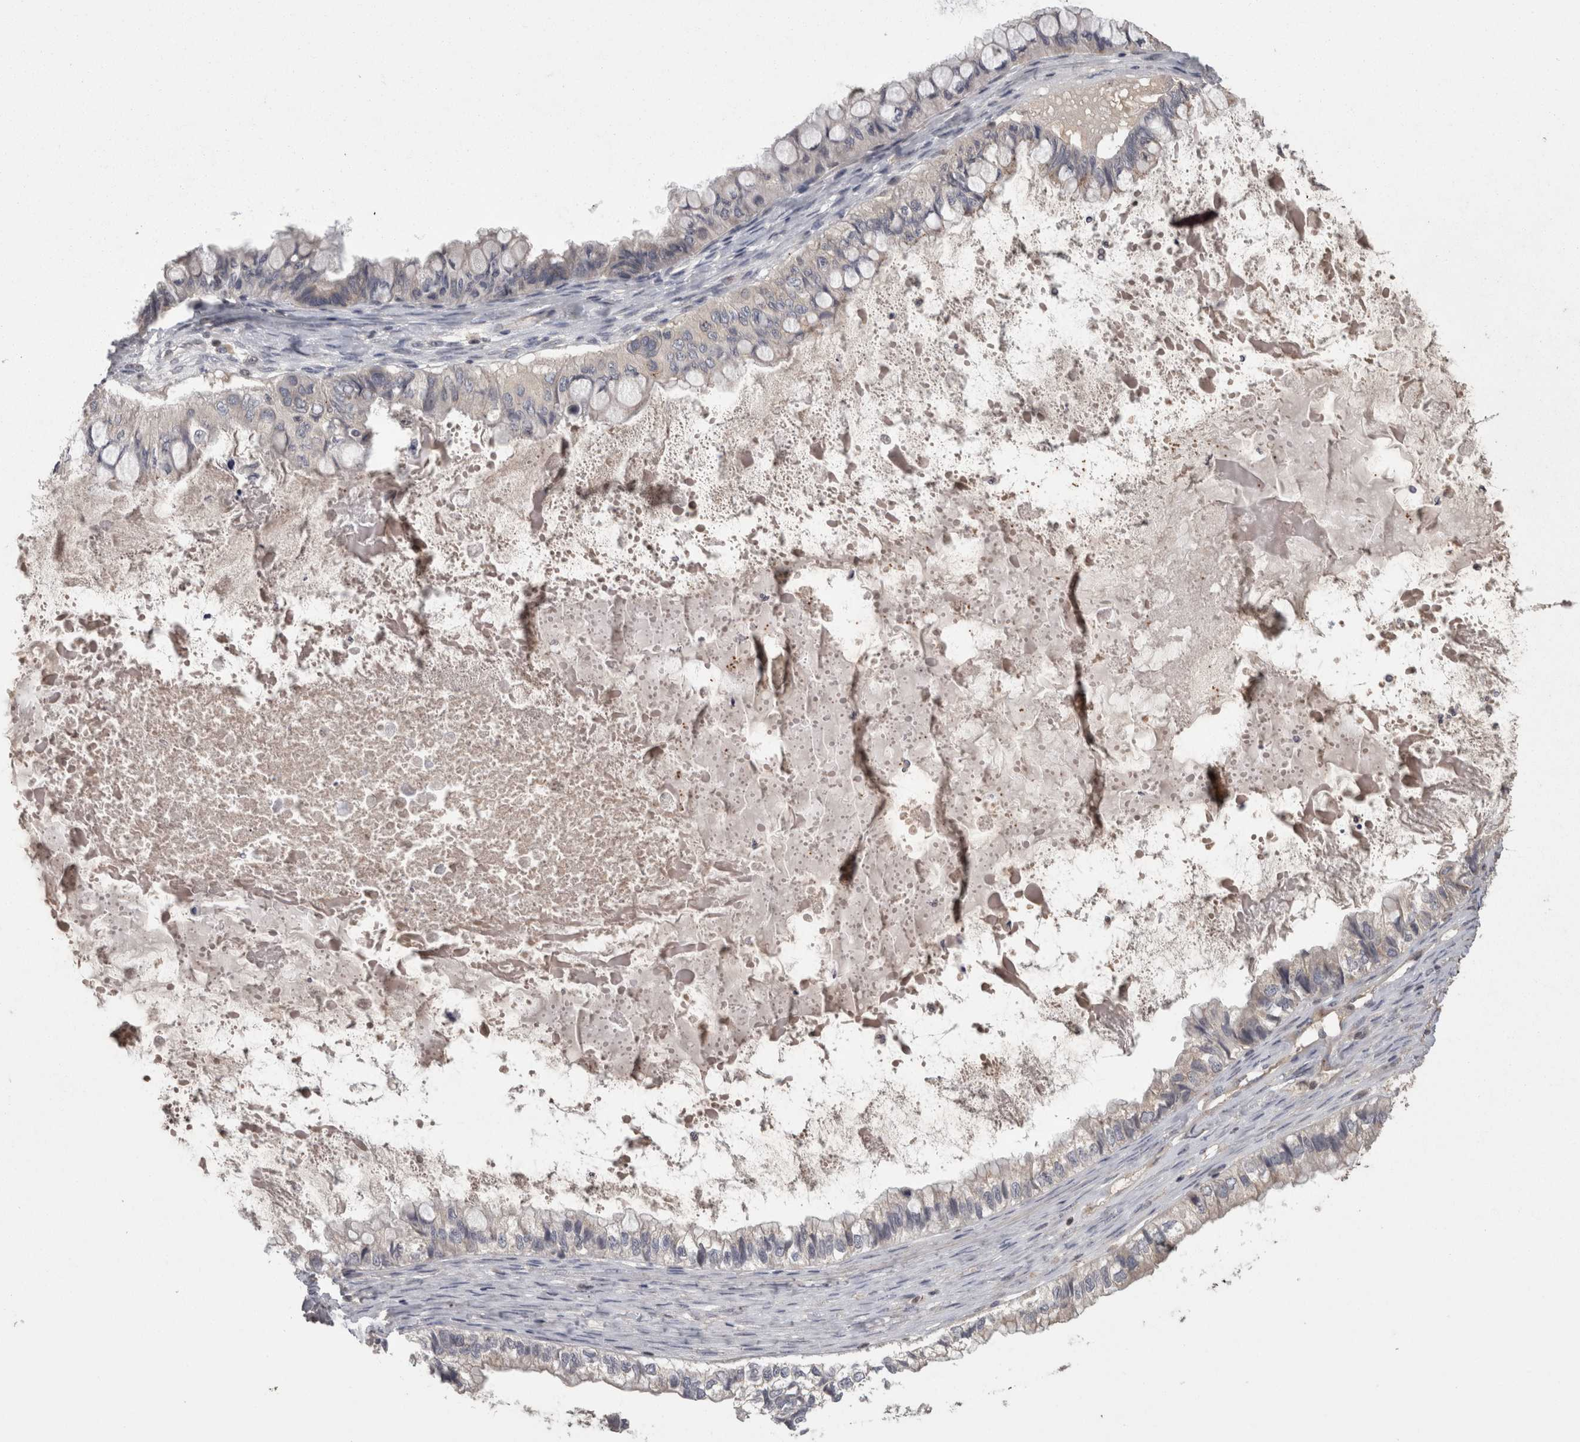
{"staining": {"intensity": "negative", "quantity": "none", "location": "none"}, "tissue": "ovarian cancer", "cell_type": "Tumor cells", "image_type": "cancer", "snomed": [{"axis": "morphology", "description": "Cystadenocarcinoma, mucinous, NOS"}, {"axis": "topography", "description": "Ovary"}], "caption": "High magnification brightfield microscopy of mucinous cystadenocarcinoma (ovarian) stained with DAB (3,3'-diaminobenzidine) (brown) and counterstained with hematoxylin (blue): tumor cells show no significant staining.", "gene": "PCM1", "patient": {"sex": "female", "age": 80}}